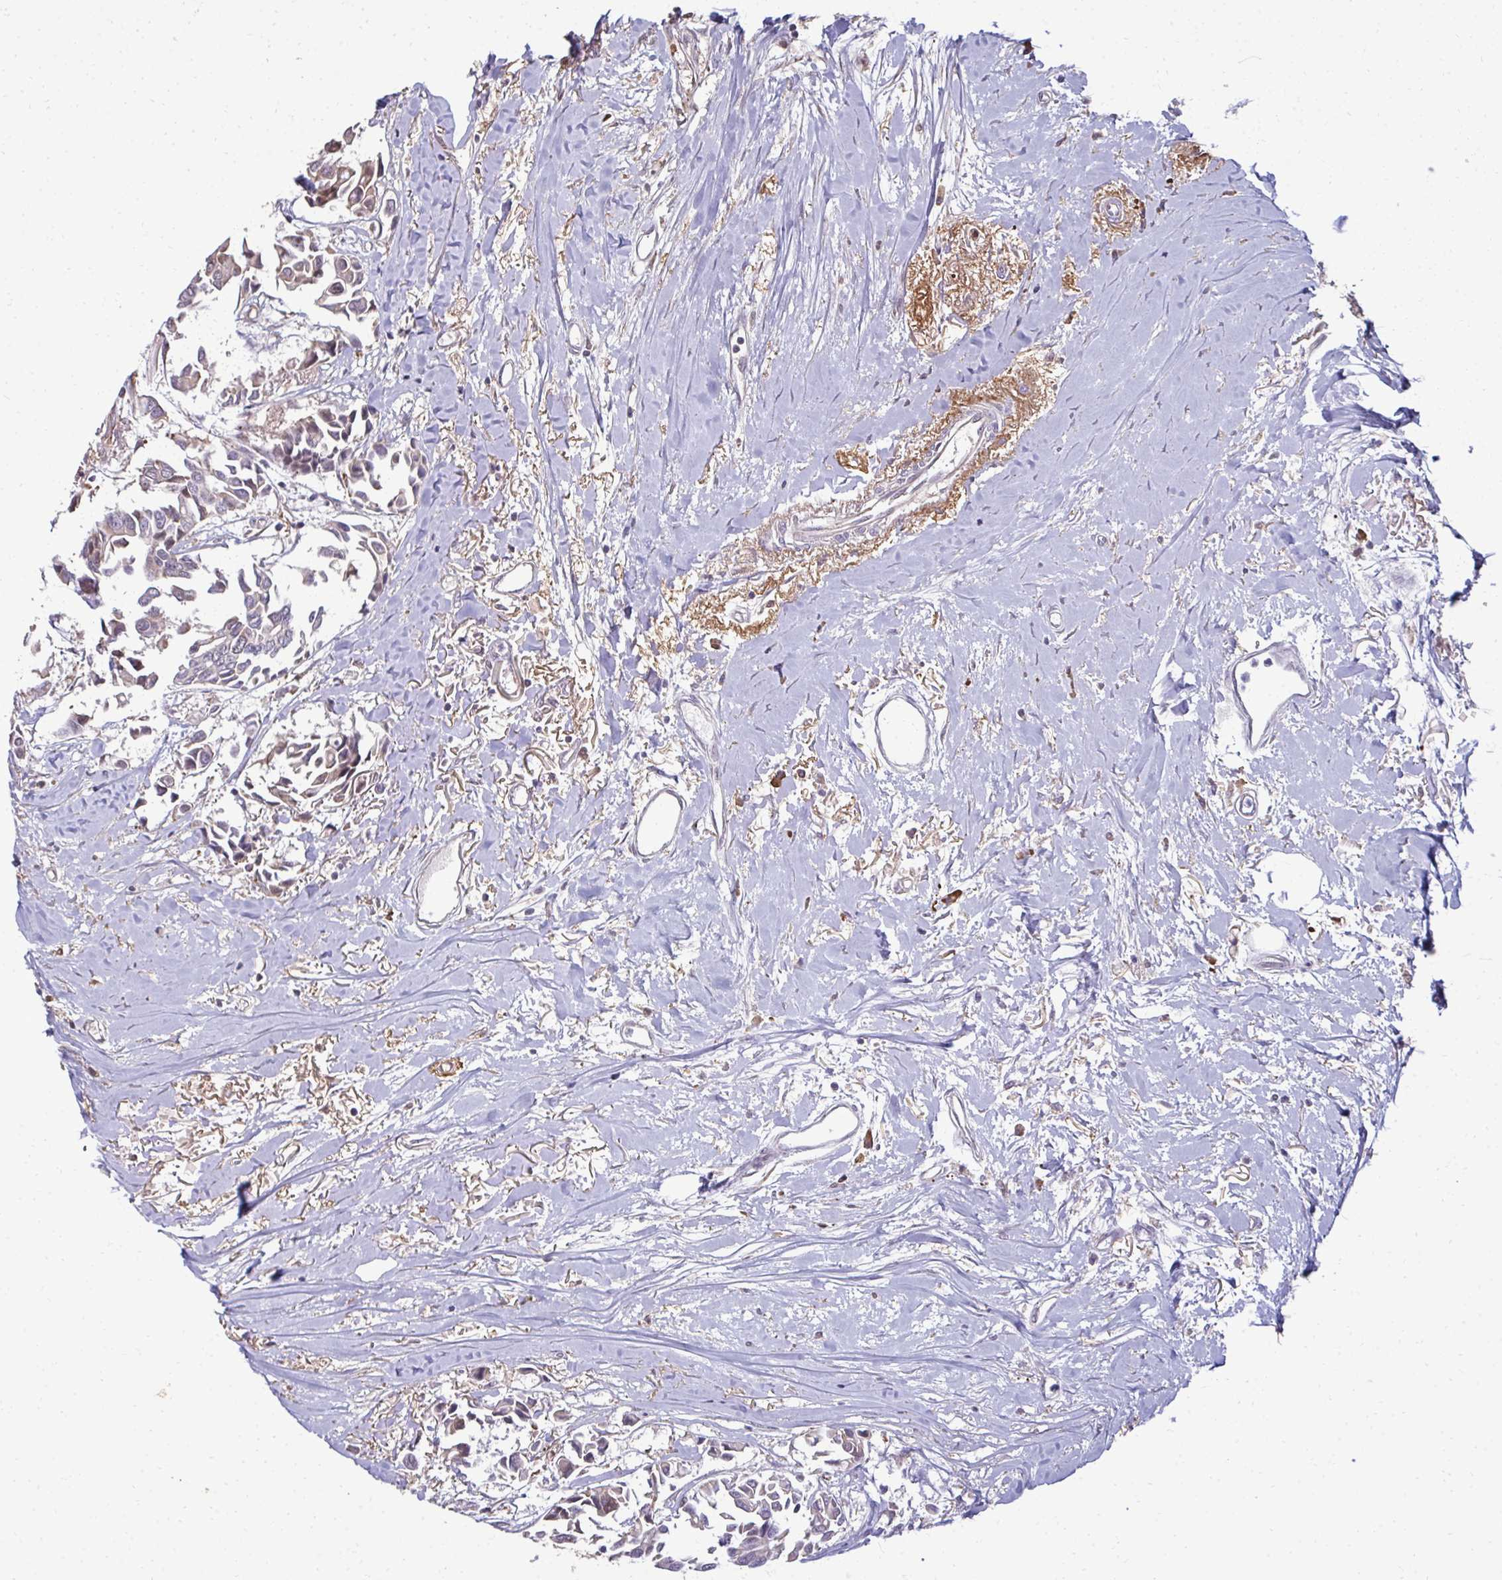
{"staining": {"intensity": "negative", "quantity": "none", "location": "none"}, "tissue": "breast cancer", "cell_type": "Tumor cells", "image_type": "cancer", "snomed": [{"axis": "morphology", "description": "Duct carcinoma"}, {"axis": "topography", "description": "Breast"}], "caption": "Immunohistochemistry of human breast intraductal carcinoma reveals no positivity in tumor cells.", "gene": "FIBCD1", "patient": {"sex": "female", "age": 54}}